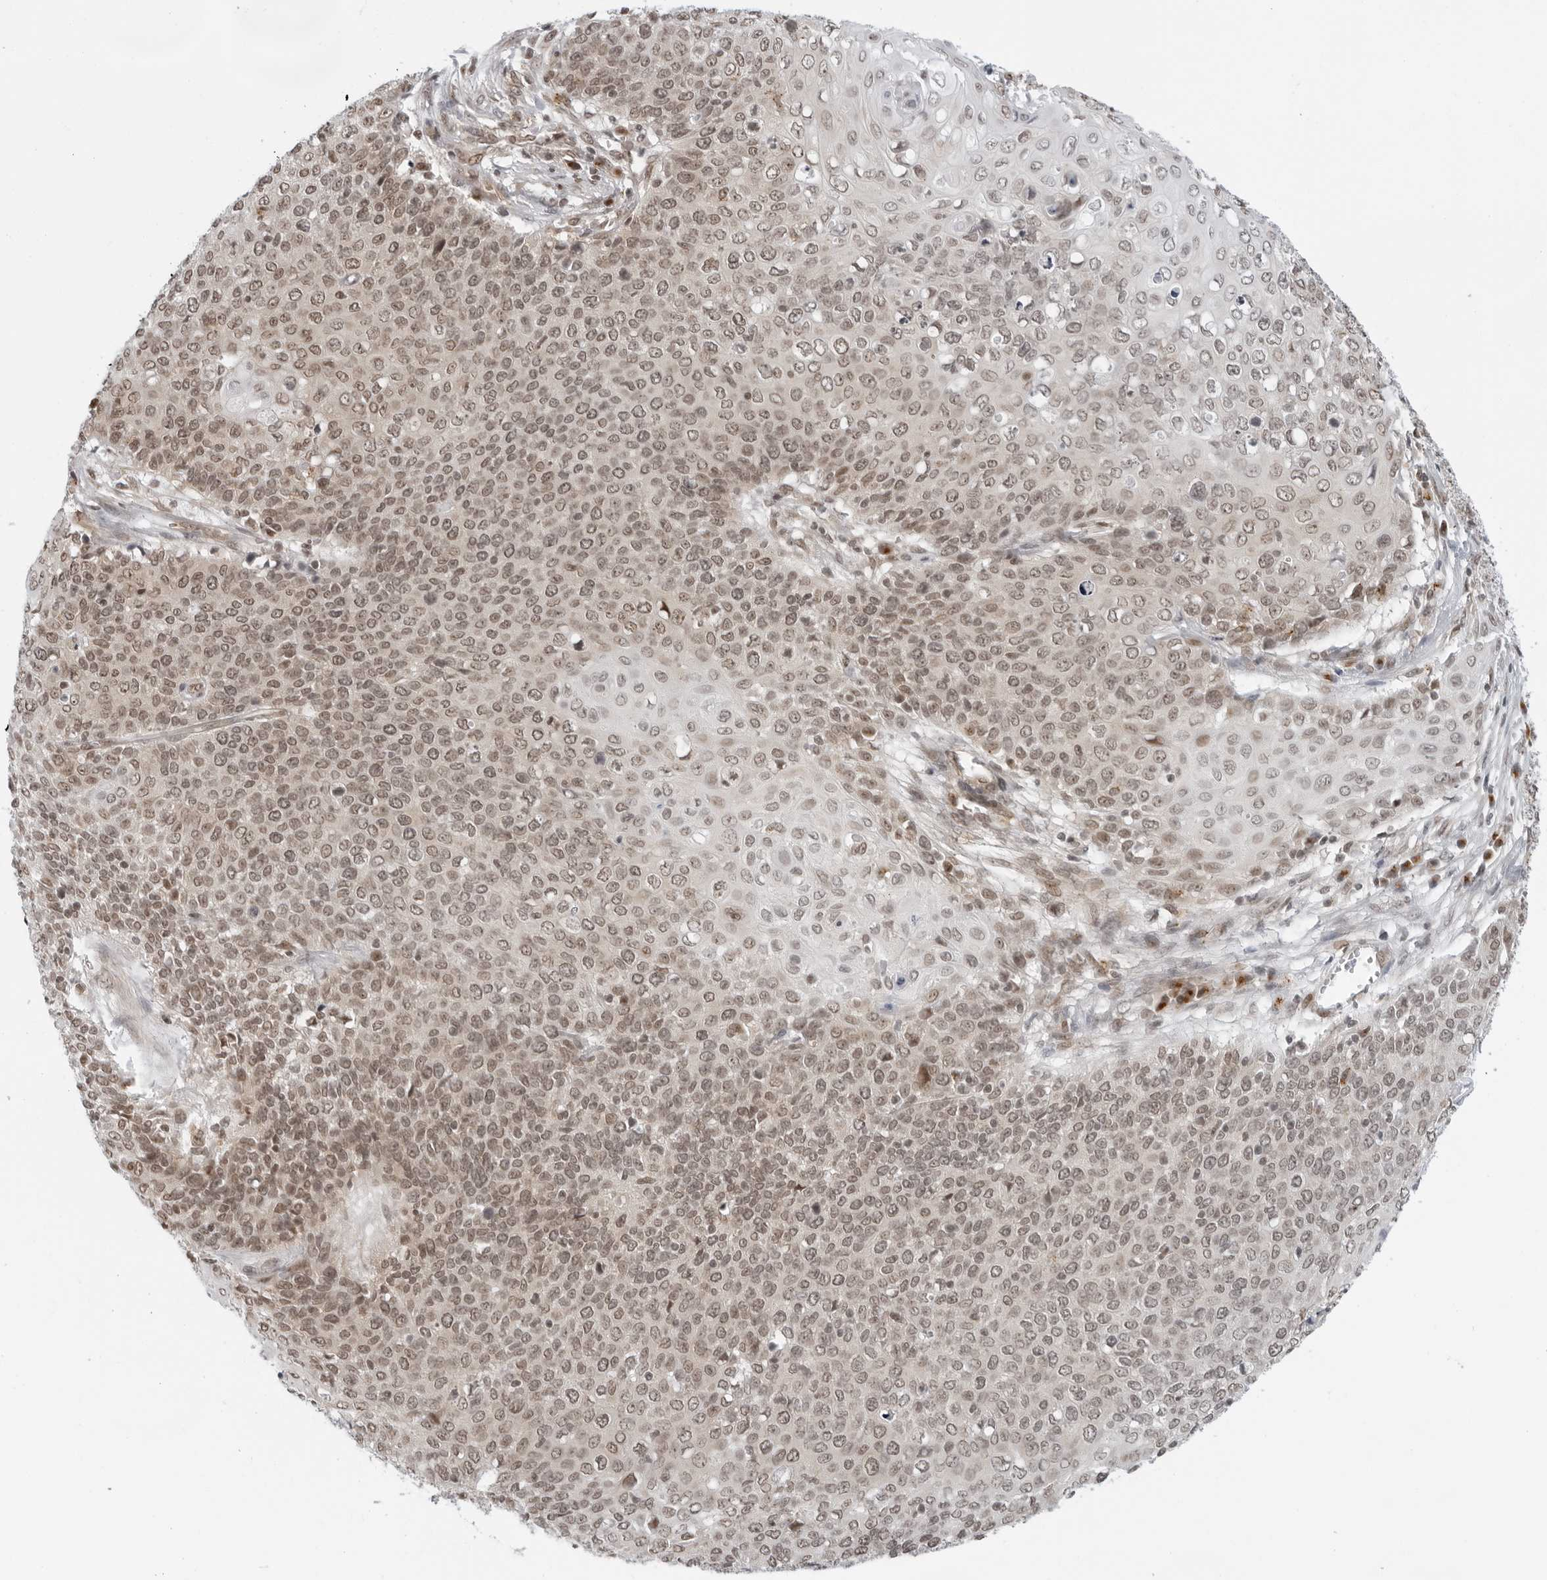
{"staining": {"intensity": "moderate", "quantity": ">75%", "location": "nuclear"}, "tissue": "cervical cancer", "cell_type": "Tumor cells", "image_type": "cancer", "snomed": [{"axis": "morphology", "description": "Squamous cell carcinoma, NOS"}, {"axis": "topography", "description": "Cervix"}], "caption": "Cervical cancer stained for a protein exhibits moderate nuclear positivity in tumor cells.", "gene": "TOX4", "patient": {"sex": "female", "age": 39}}